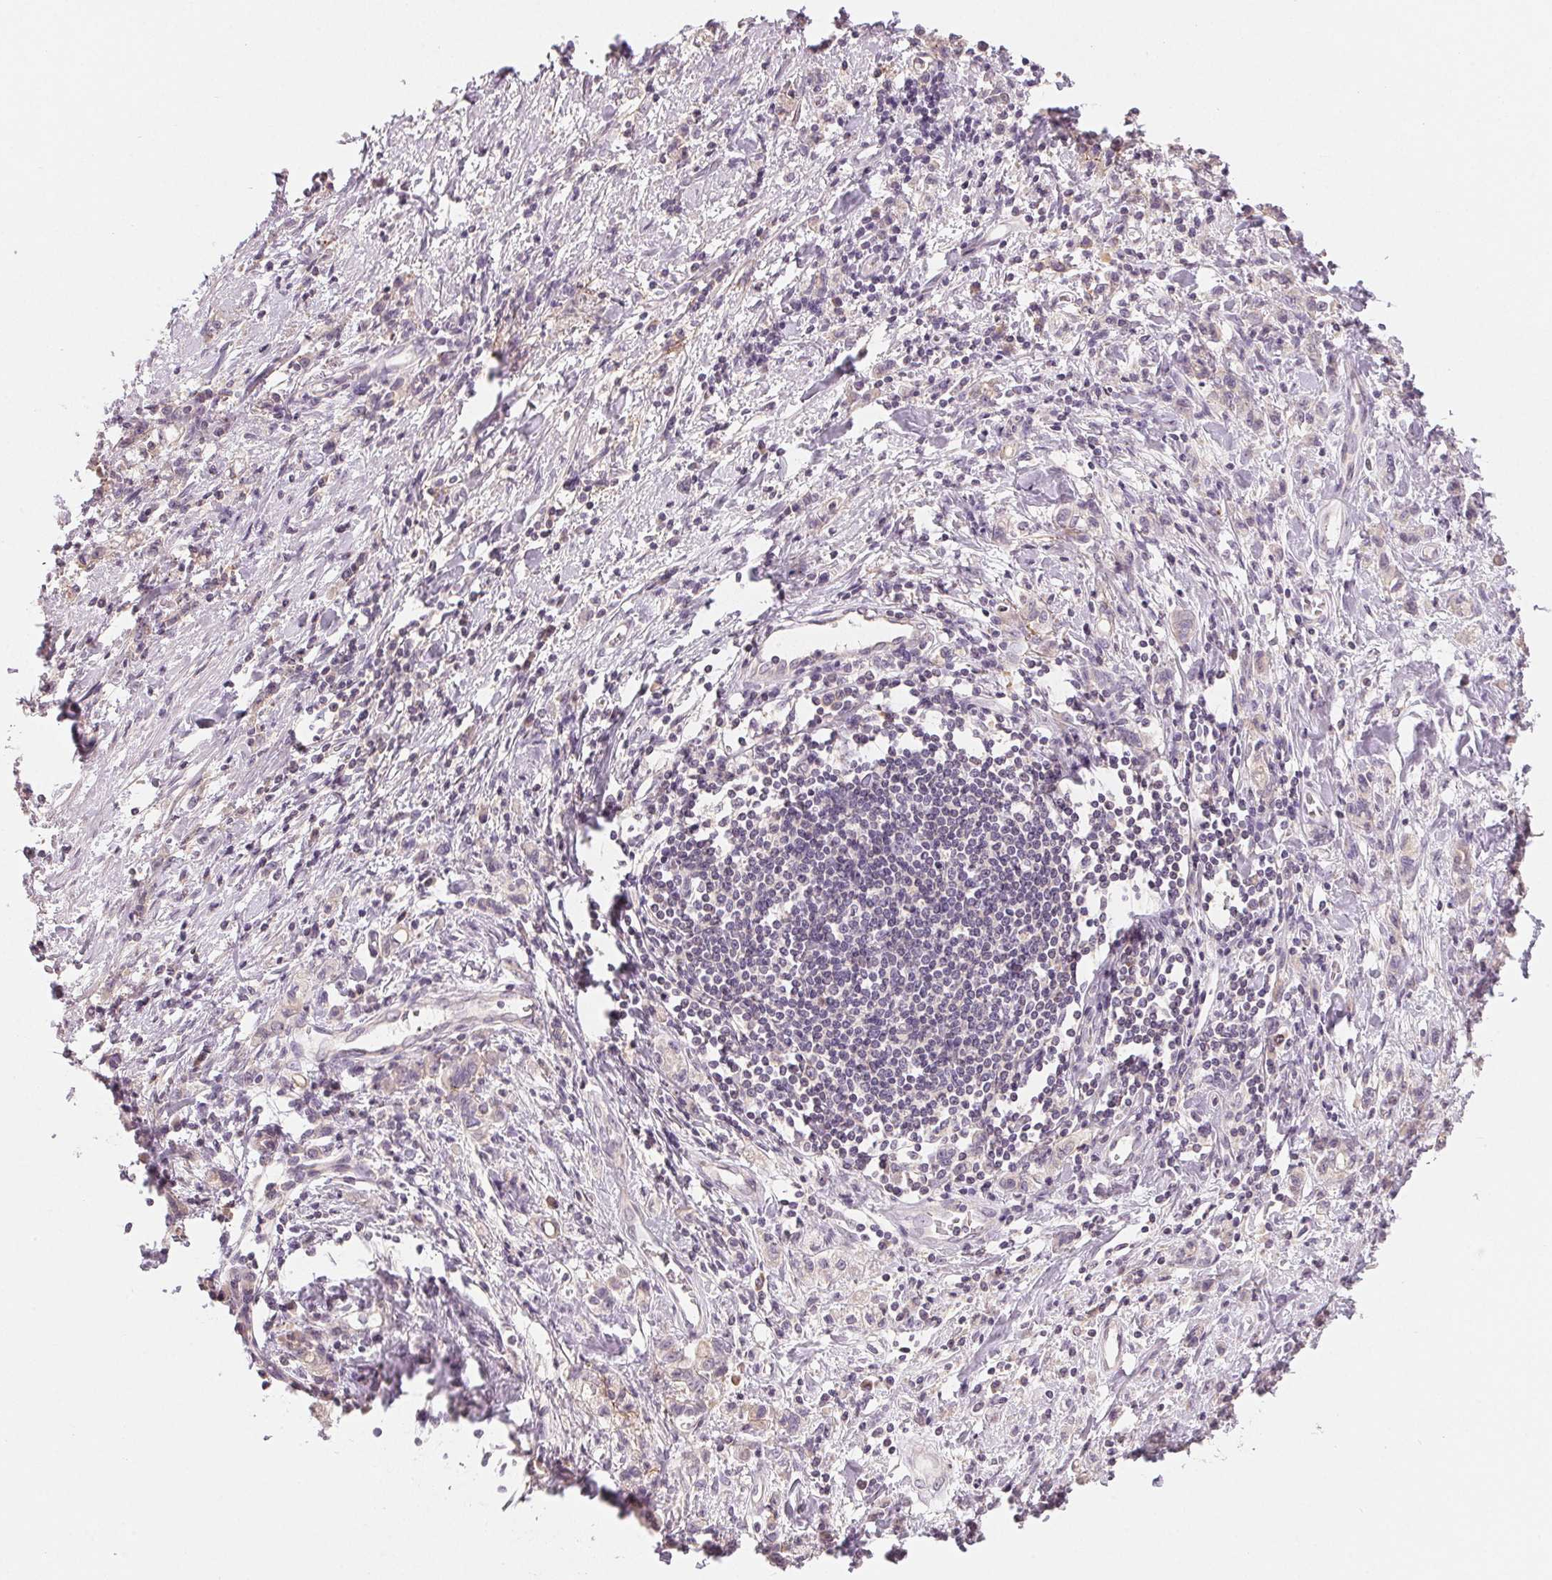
{"staining": {"intensity": "weak", "quantity": "<25%", "location": "cytoplasmic/membranous"}, "tissue": "stomach cancer", "cell_type": "Tumor cells", "image_type": "cancer", "snomed": [{"axis": "morphology", "description": "Adenocarcinoma, NOS"}, {"axis": "topography", "description": "Stomach"}], "caption": "Immunohistochemistry (IHC) photomicrograph of adenocarcinoma (stomach) stained for a protein (brown), which reveals no staining in tumor cells. (DAB (3,3'-diaminobenzidine) immunohistochemistry visualized using brightfield microscopy, high magnification).", "gene": "AQP8", "patient": {"sex": "male", "age": 77}}